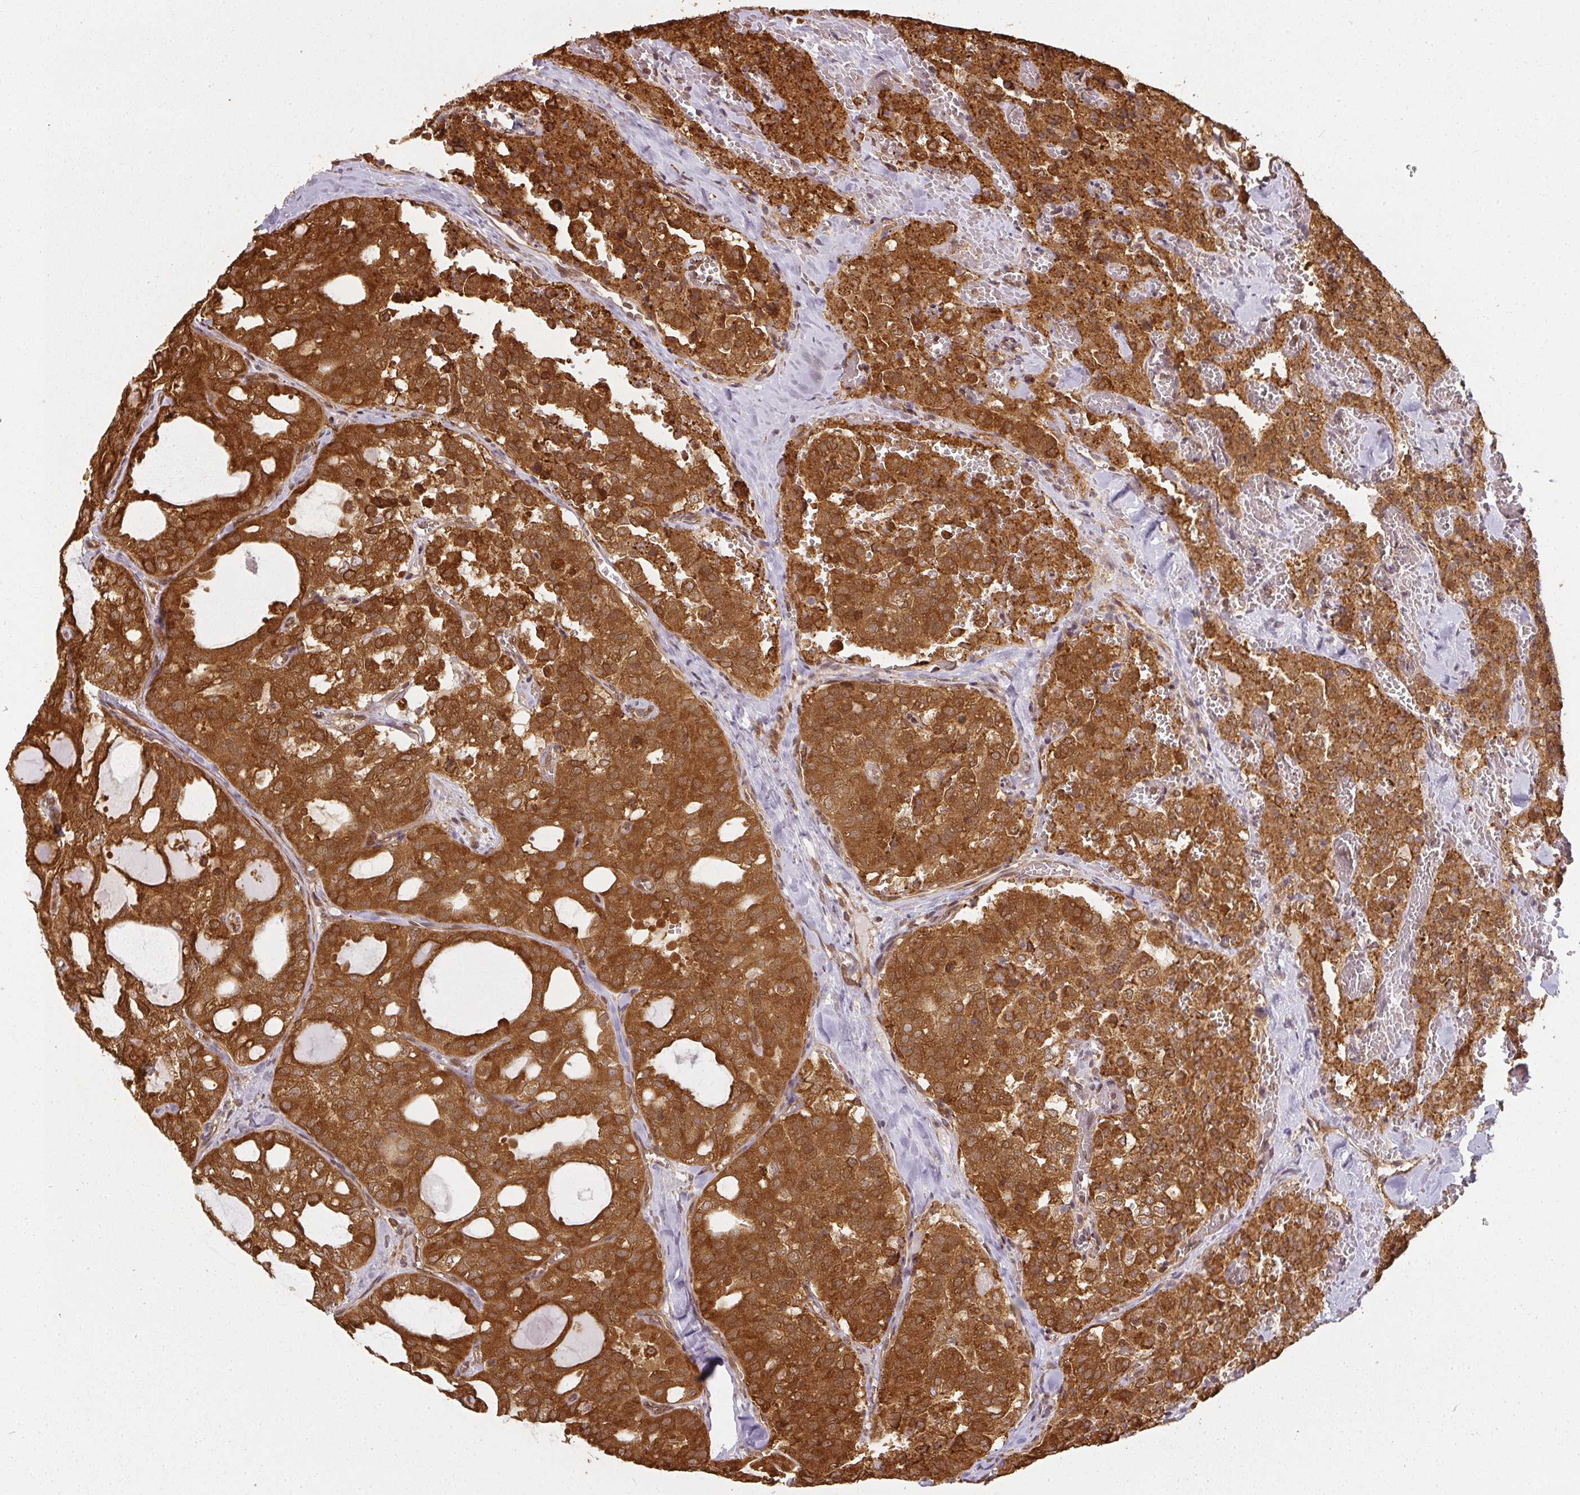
{"staining": {"intensity": "strong", "quantity": ">75%", "location": "cytoplasmic/membranous"}, "tissue": "thyroid cancer", "cell_type": "Tumor cells", "image_type": "cancer", "snomed": [{"axis": "morphology", "description": "Follicular adenoma carcinoma, NOS"}, {"axis": "topography", "description": "Thyroid gland"}], "caption": "High-power microscopy captured an immunohistochemistry histopathology image of thyroid cancer, revealing strong cytoplasmic/membranous expression in approximately >75% of tumor cells.", "gene": "PPP6R3", "patient": {"sex": "male", "age": 75}}